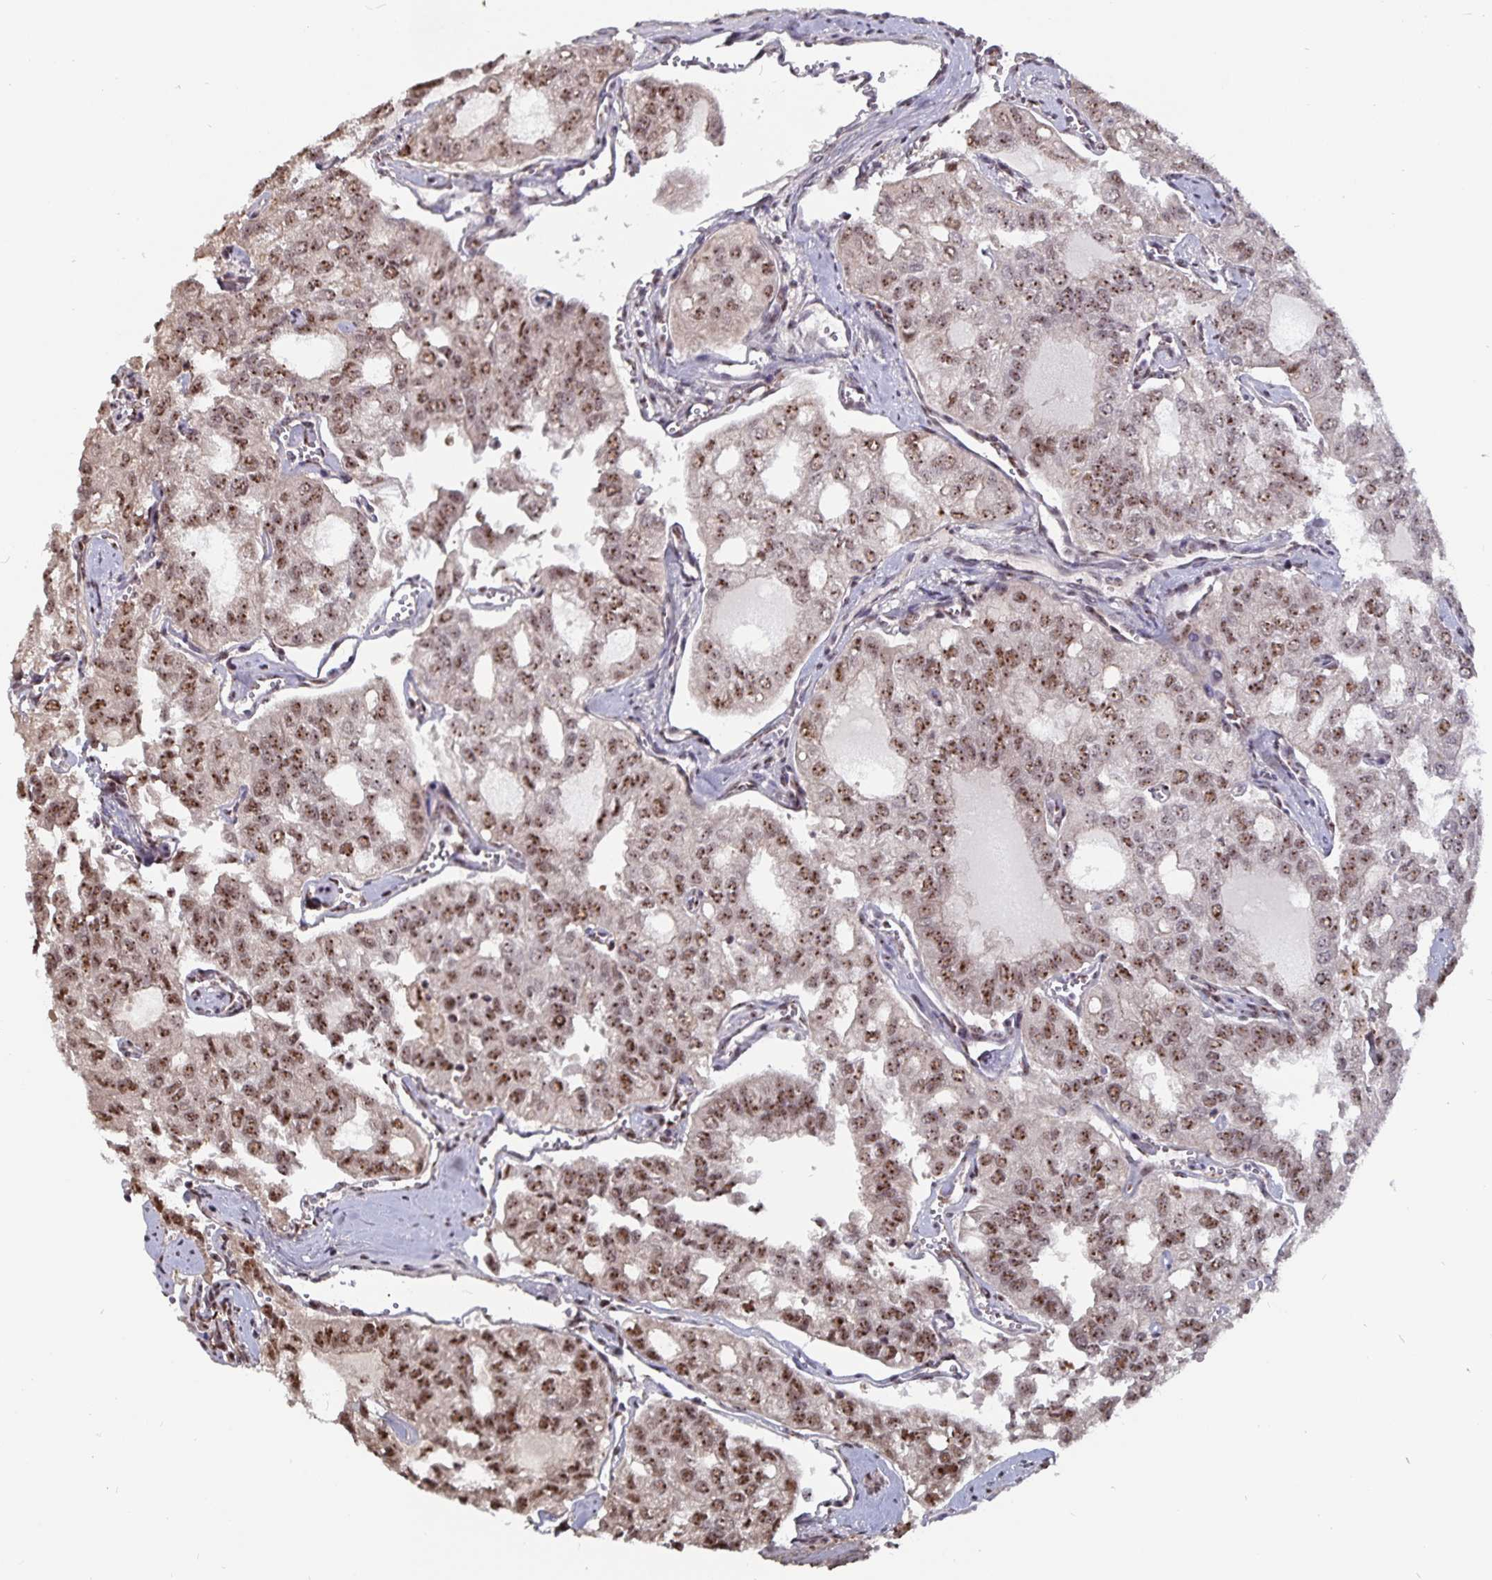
{"staining": {"intensity": "moderate", "quantity": ">75%", "location": "nuclear"}, "tissue": "thyroid cancer", "cell_type": "Tumor cells", "image_type": "cancer", "snomed": [{"axis": "morphology", "description": "Follicular adenoma carcinoma, NOS"}, {"axis": "topography", "description": "Thyroid gland"}], "caption": "Follicular adenoma carcinoma (thyroid) was stained to show a protein in brown. There is medium levels of moderate nuclear expression in approximately >75% of tumor cells.", "gene": "LAS1L", "patient": {"sex": "male", "age": 75}}